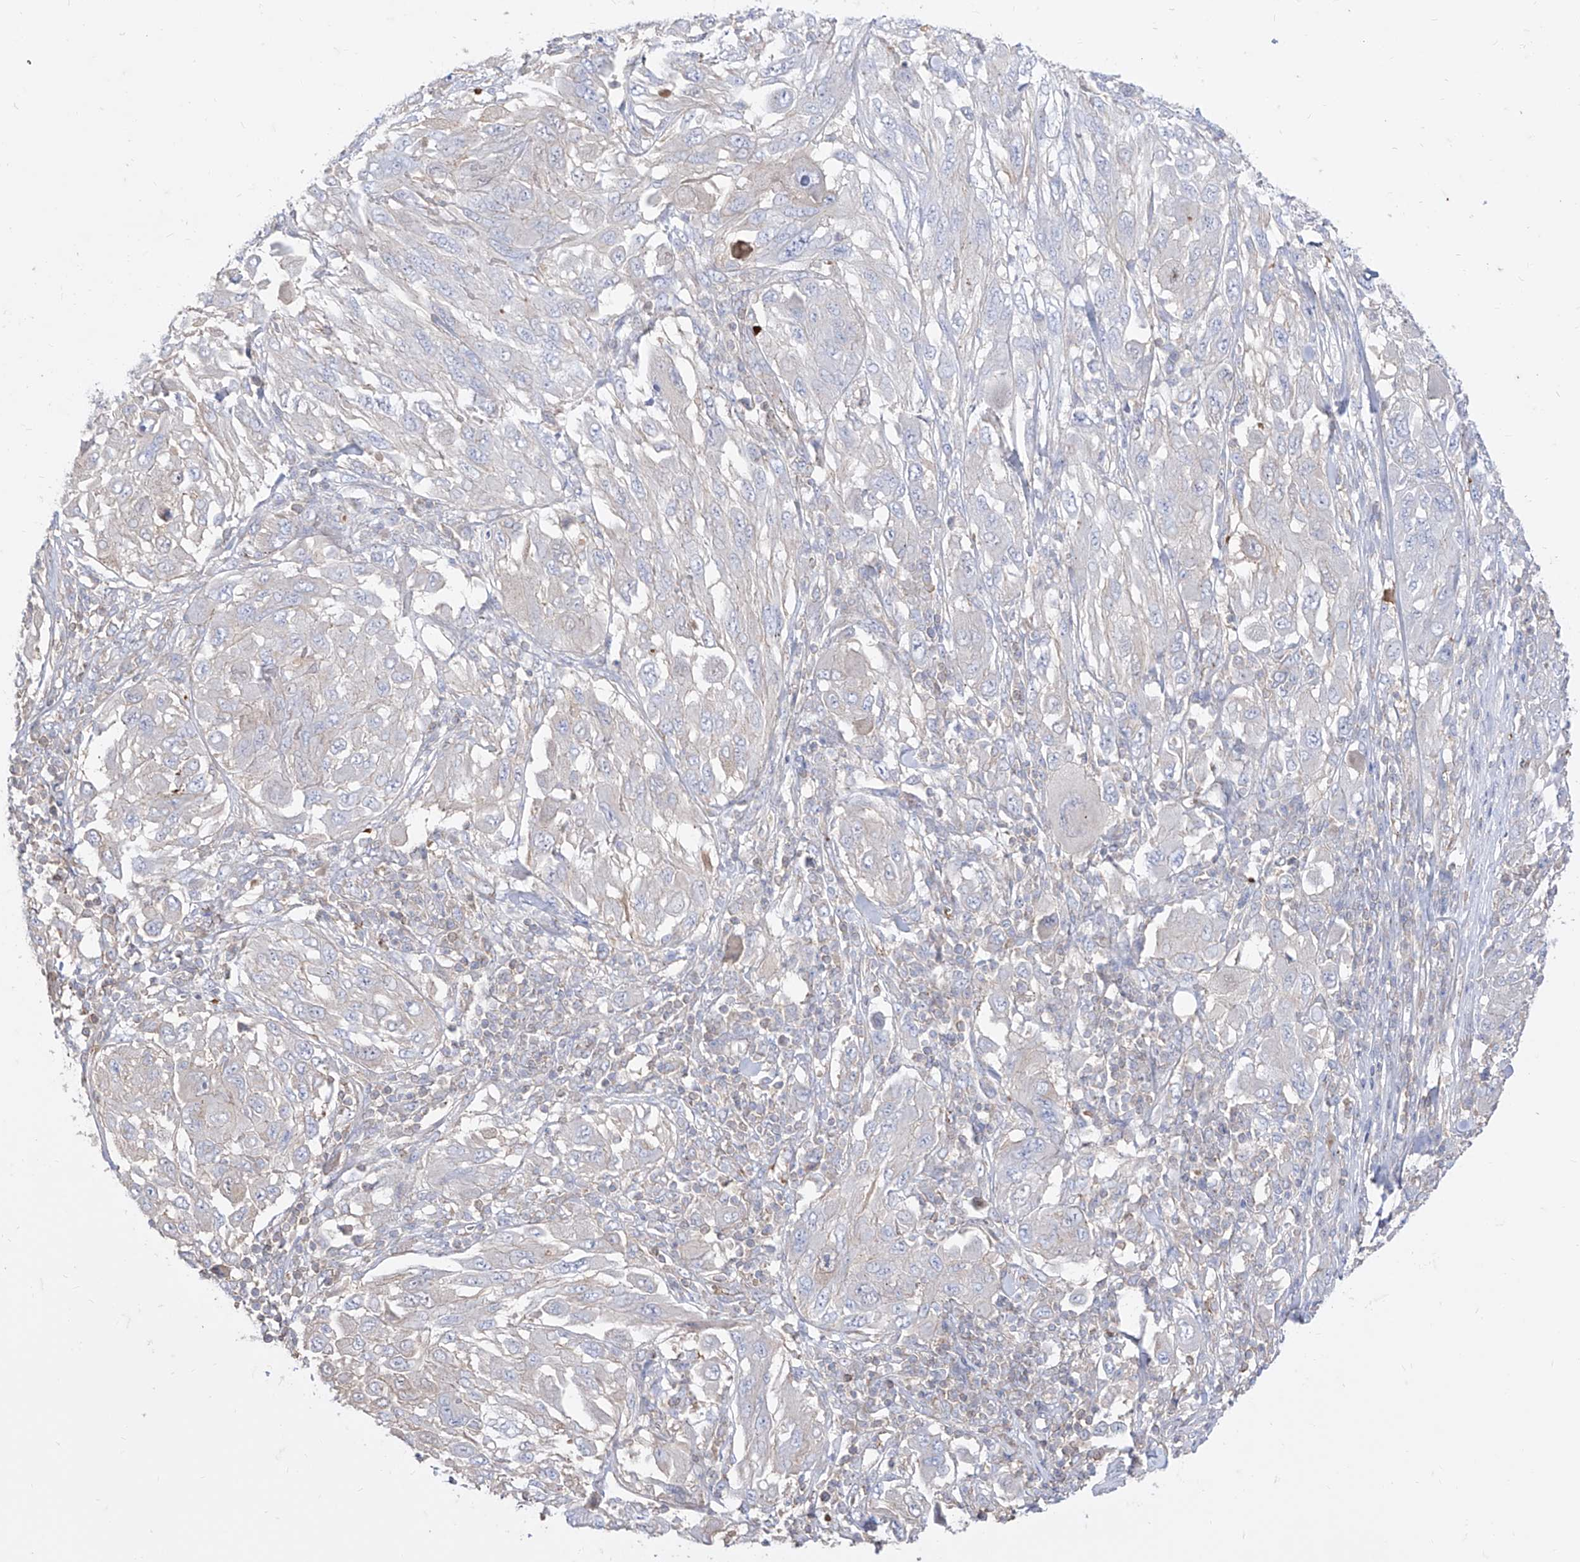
{"staining": {"intensity": "negative", "quantity": "none", "location": "none"}, "tissue": "melanoma", "cell_type": "Tumor cells", "image_type": "cancer", "snomed": [{"axis": "morphology", "description": "Malignant melanoma, NOS"}, {"axis": "topography", "description": "Skin"}], "caption": "Protein analysis of malignant melanoma shows no significant expression in tumor cells. (Brightfield microscopy of DAB (3,3'-diaminobenzidine) immunohistochemistry at high magnification).", "gene": "C1orf74", "patient": {"sex": "female", "age": 91}}